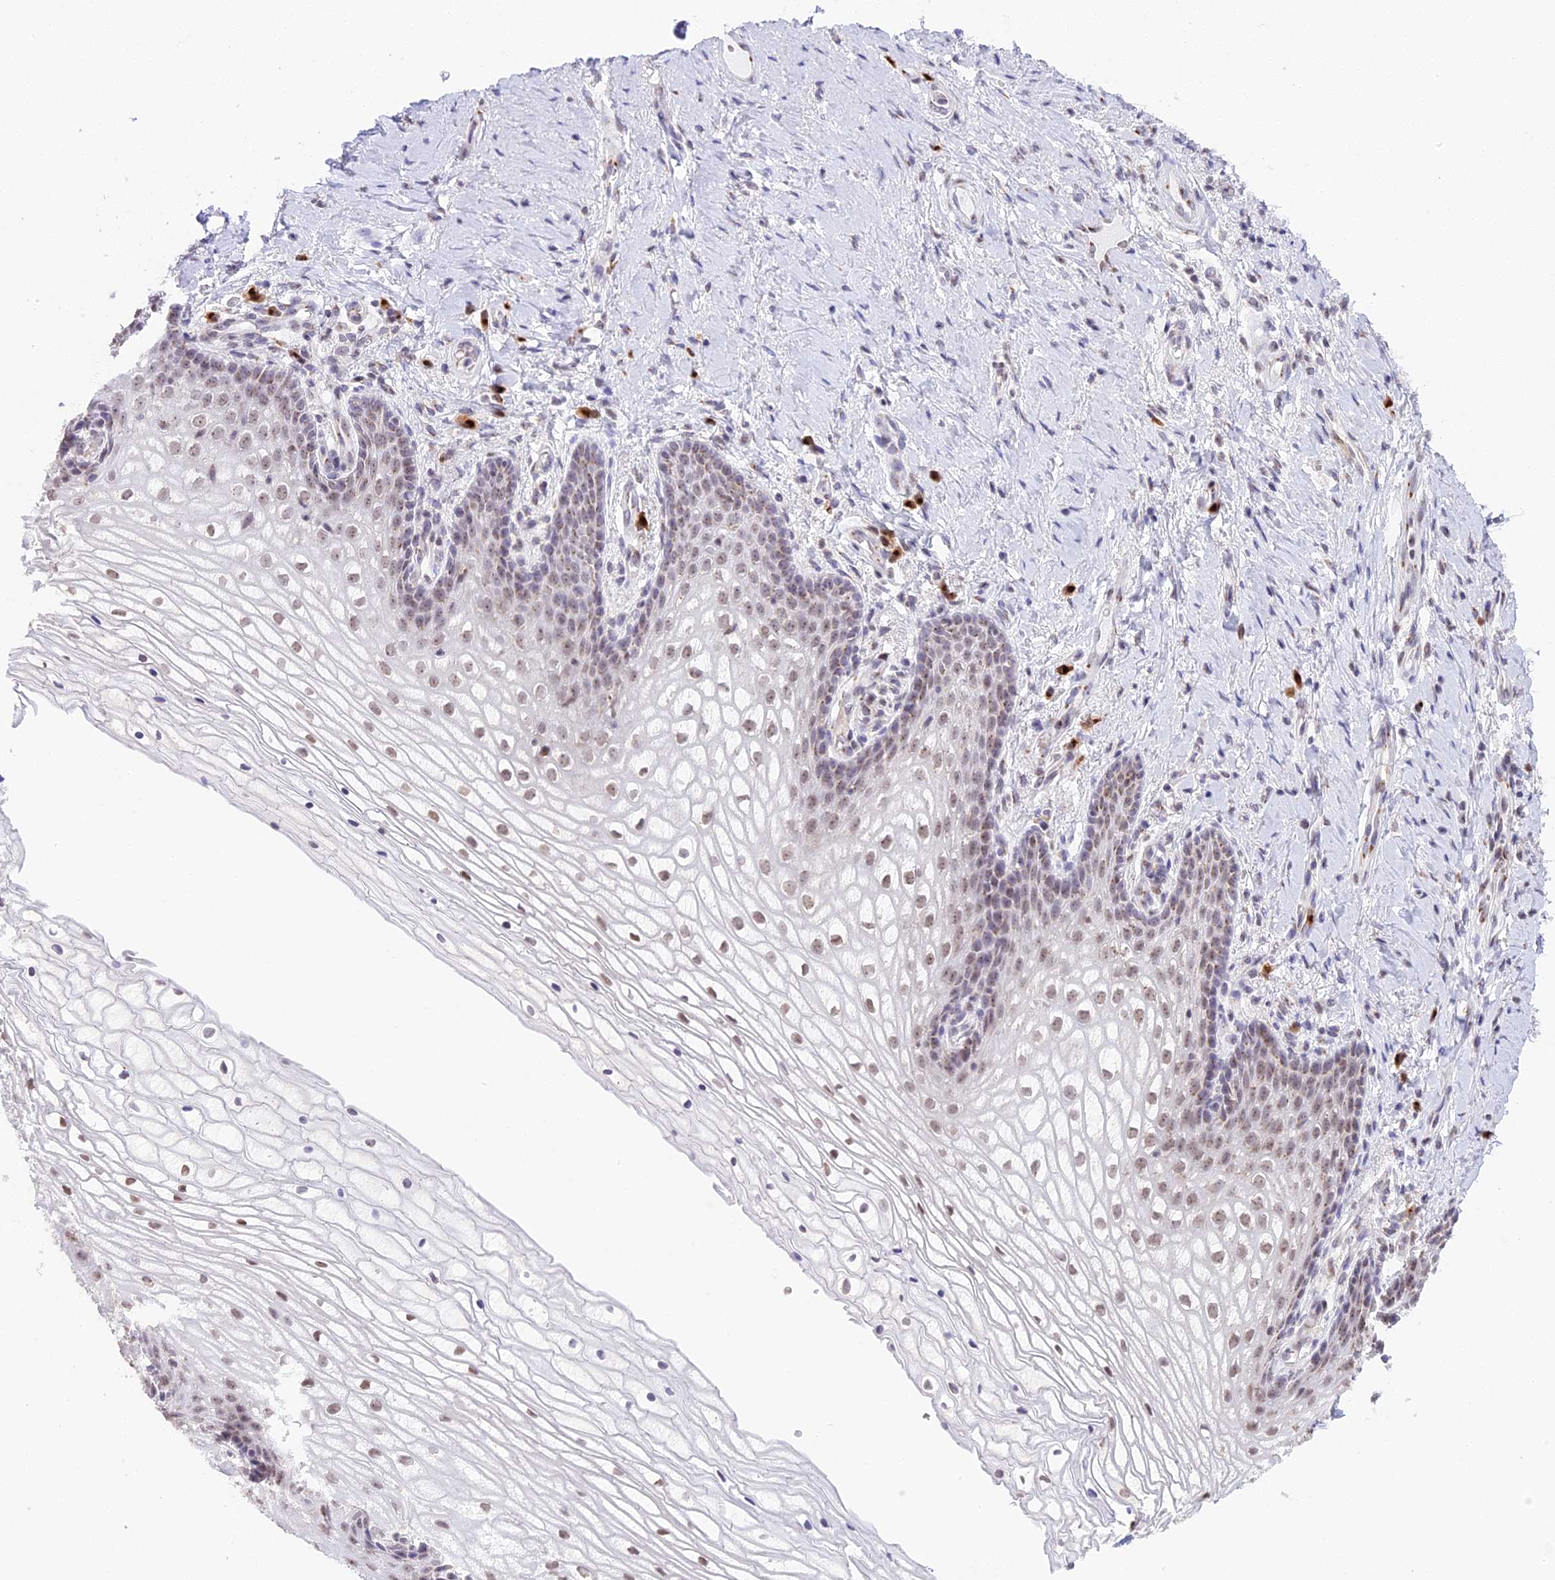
{"staining": {"intensity": "weak", "quantity": "25%-75%", "location": "nuclear"}, "tissue": "vagina", "cell_type": "Squamous epithelial cells", "image_type": "normal", "snomed": [{"axis": "morphology", "description": "Normal tissue, NOS"}, {"axis": "topography", "description": "Vagina"}], "caption": "The micrograph demonstrates immunohistochemical staining of unremarkable vagina. There is weak nuclear expression is seen in approximately 25%-75% of squamous epithelial cells.", "gene": "HEATR5B", "patient": {"sex": "female", "age": 60}}